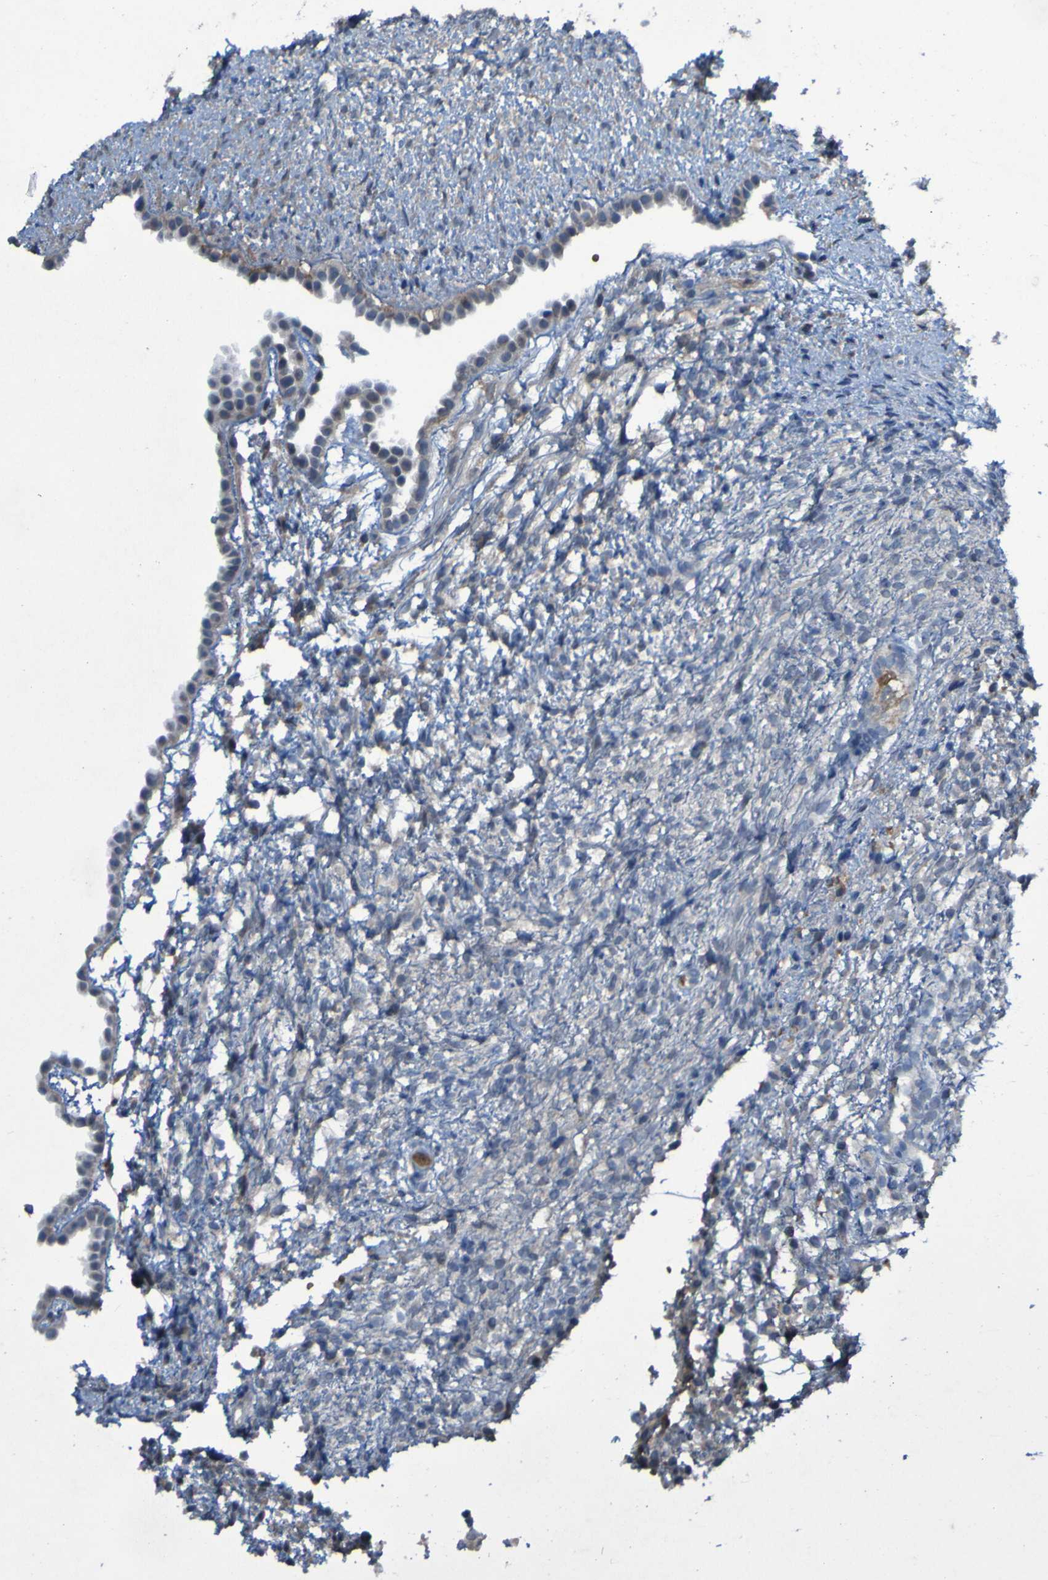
{"staining": {"intensity": "moderate", "quantity": ">75%", "location": "cytoplasmic/membranous"}, "tissue": "ovary", "cell_type": "Follicle cells", "image_type": "normal", "snomed": [{"axis": "morphology", "description": "Normal tissue, NOS"}, {"axis": "morphology", "description": "Cyst, NOS"}, {"axis": "topography", "description": "Ovary"}], "caption": "A brown stain labels moderate cytoplasmic/membranous positivity of a protein in follicle cells of unremarkable ovary. The protein is stained brown, and the nuclei are stained in blue (DAB (3,3'-diaminobenzidine) IHC with brightfield microscopy, high magnification).", "gene": "SGK2", "patient": {"sex": "female", "age": 18}}